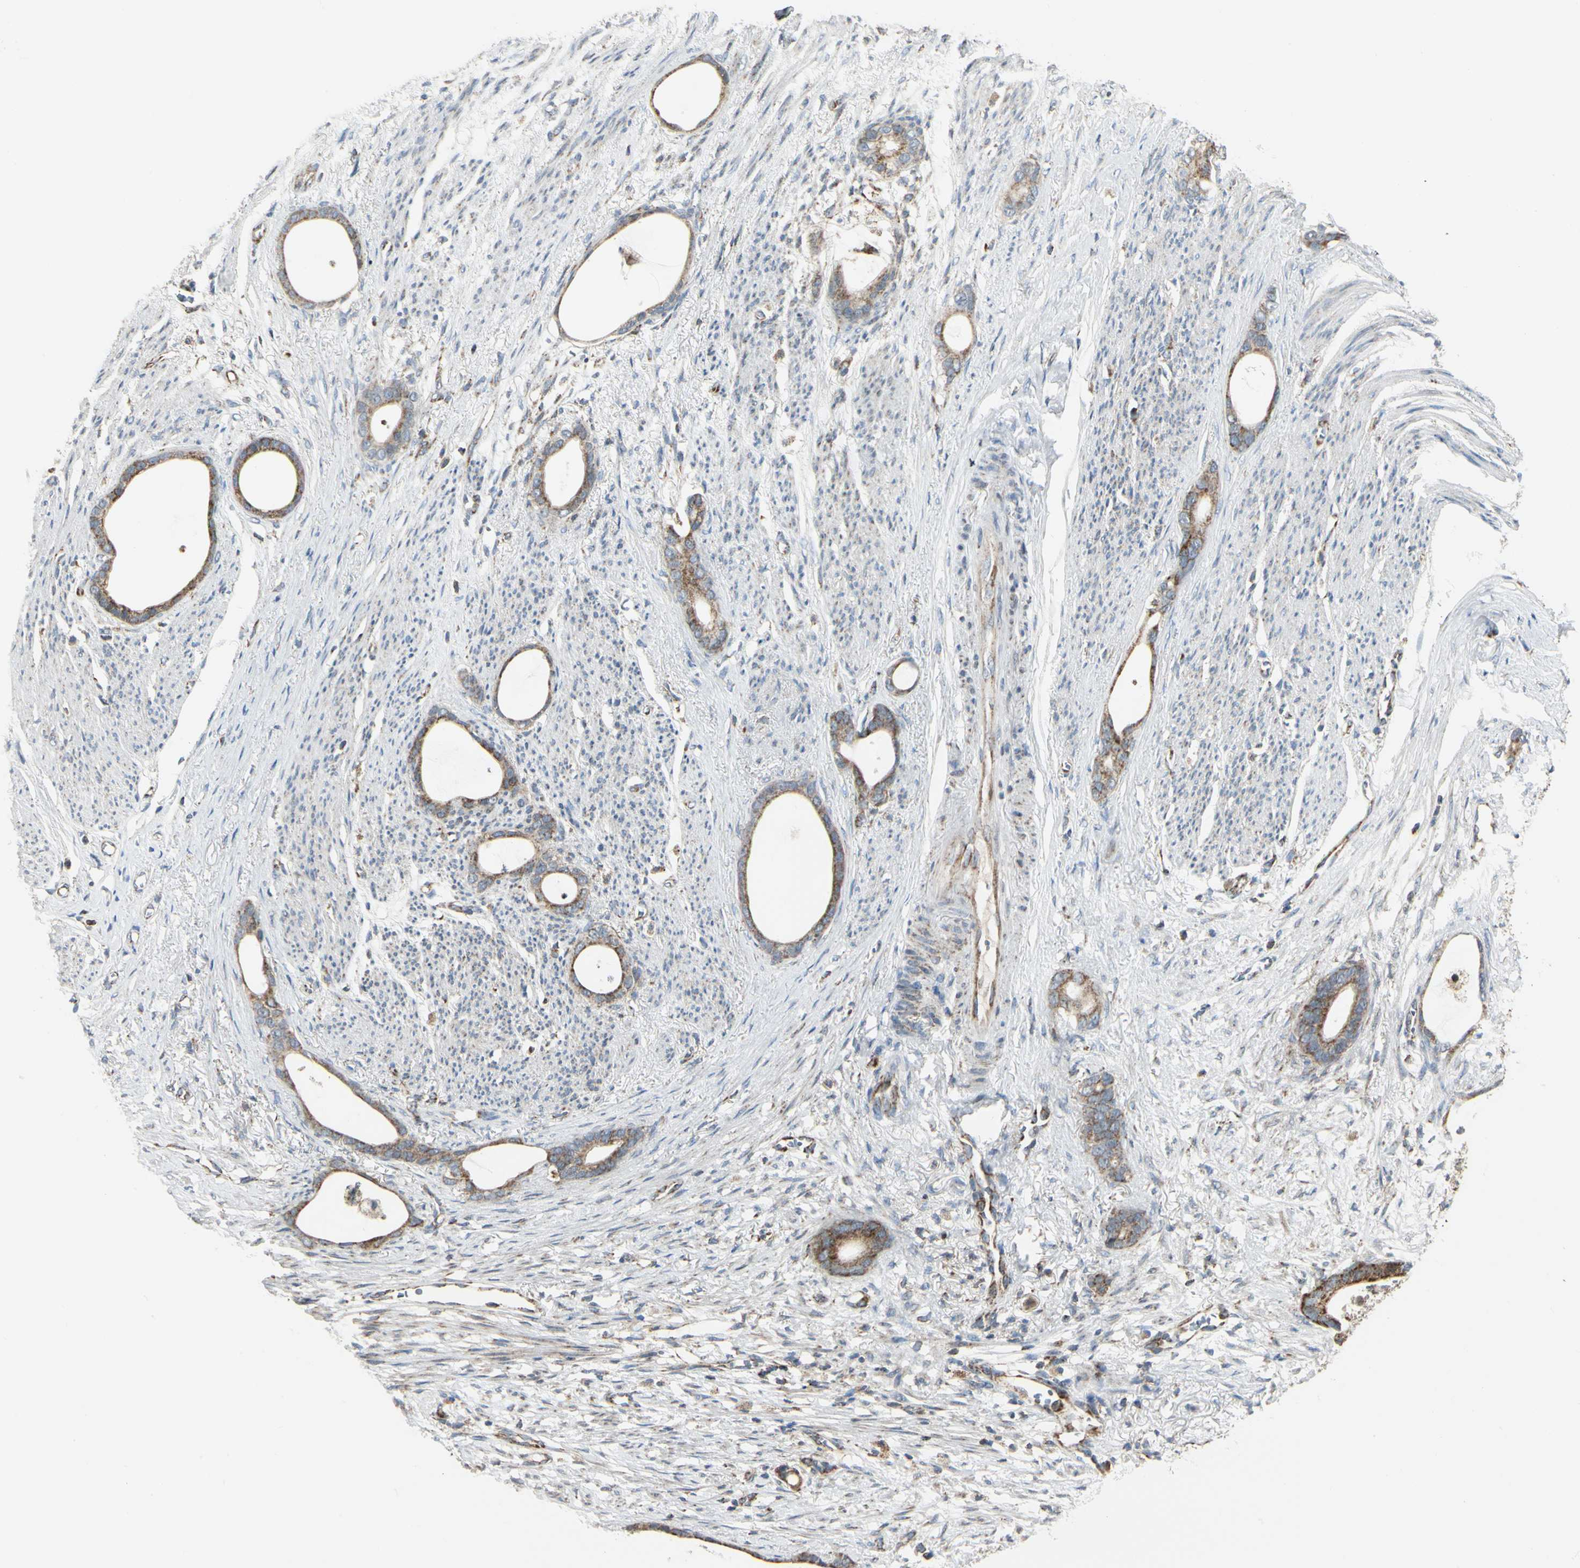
{"staining": {"intensity": "strong", "quantity": ">75%", "location": "cytoplasmic/membranous"}, "tissue": "stomach cancer", "cell_type": "Tumor cells", "image_type": "cancer", "snomed": [{"axis": "morphology", "description": "Adenocarcinoma, NOS"}, {"axis": "topography", "description": "Stomach"}], "caption": "Immunohistochemistry (IHC) photomicrograph of stomach cancer stained for a protein (brown), which reveals high levels of strong cytoplasmic/membranous expression in approximately >75% of tumor cells.", "gene": "ANKS6", "patient": {"sex": "female", "age": 75}}